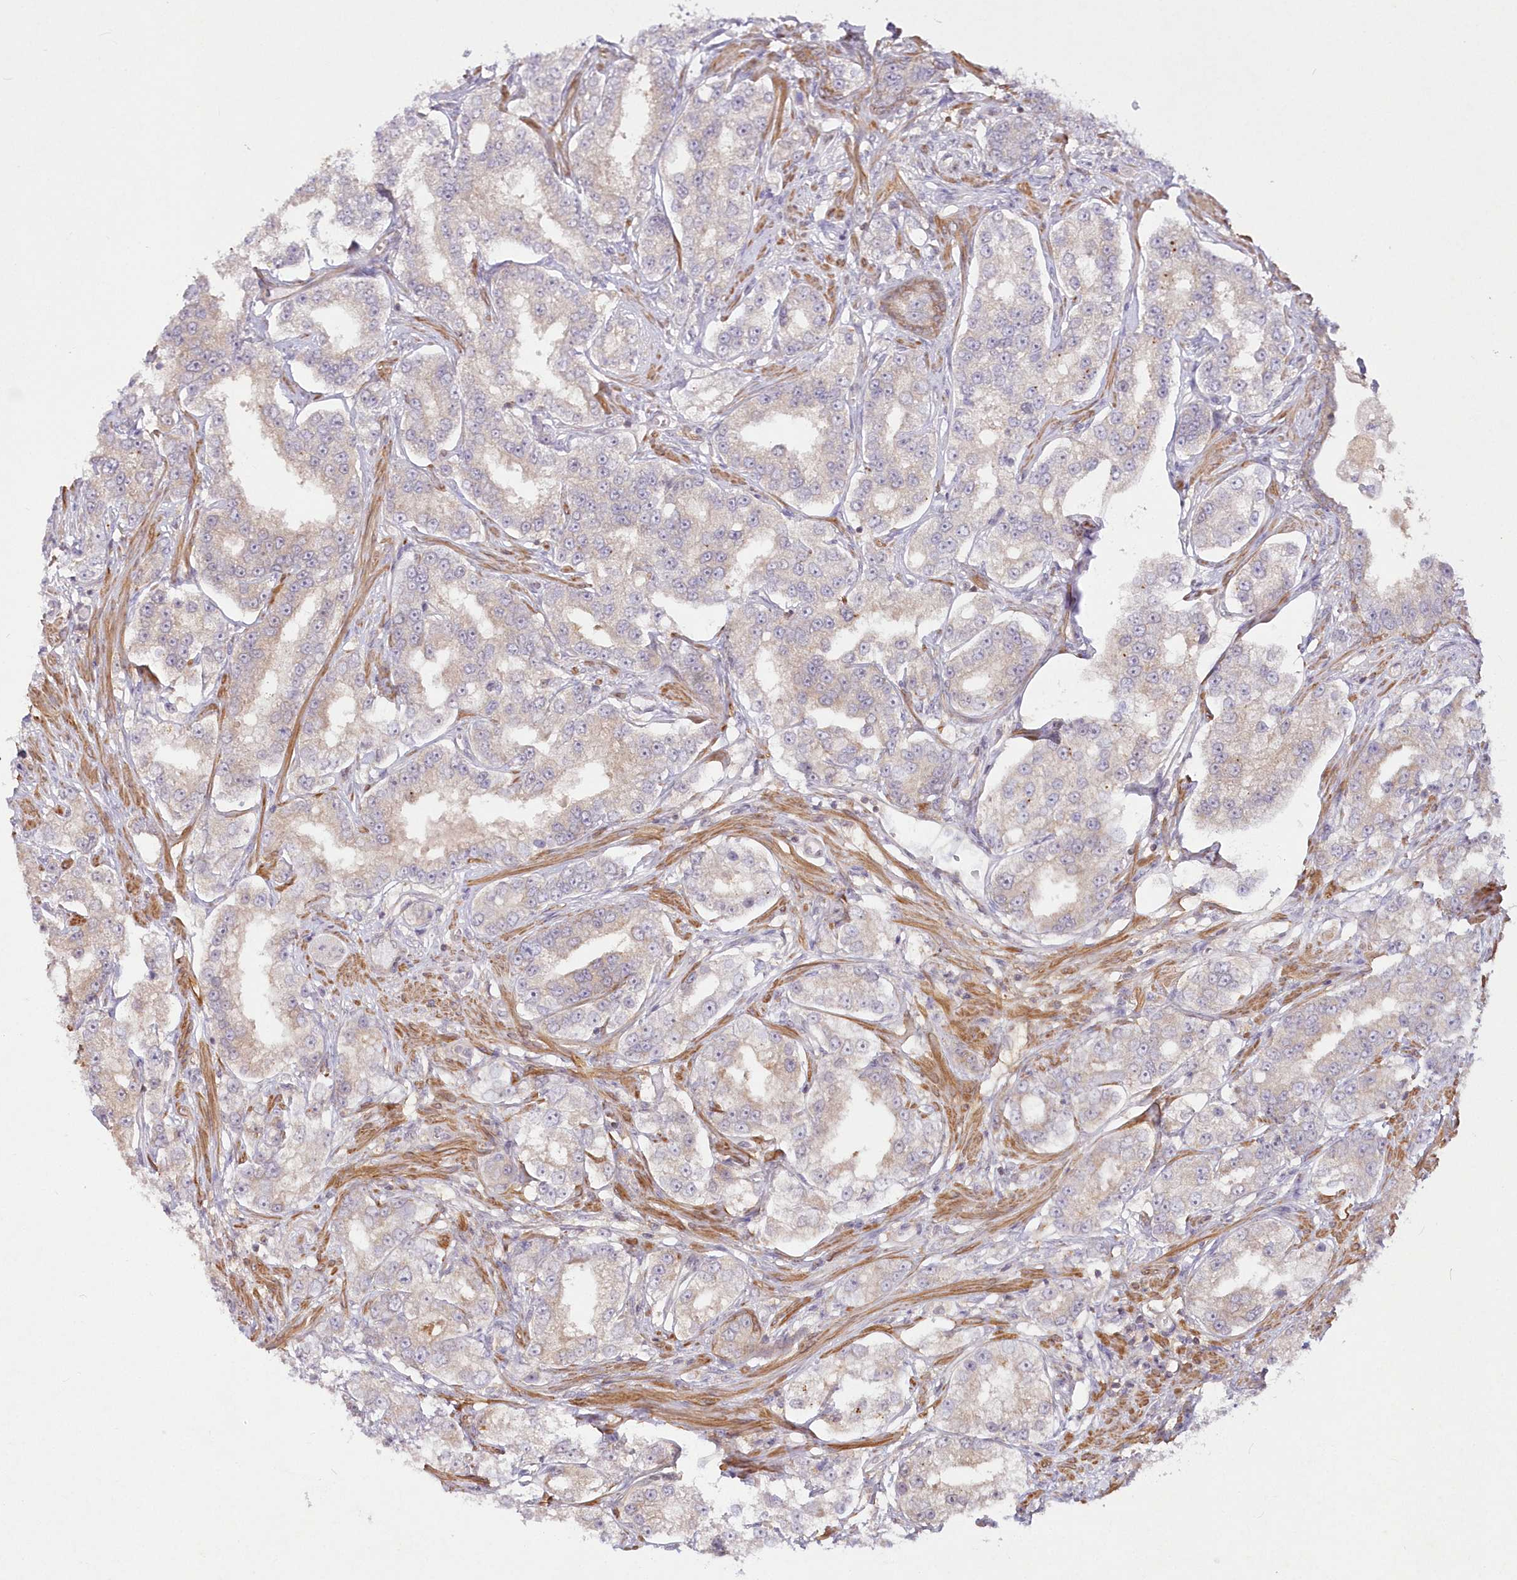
{"staining": {"intensity": "weak", "quantity": "25%-75%", "location": "cytoplasmic/membranous"}, "tissue": "prostate cancer", "cell_type": "Tumor cells", "image_type": "cancer", "snomed": [{"axis": "morphology", "description": "Normal tissue, NOS"}, {"axis": "morphology", "description": "Adenocarcinoma, High grade"}, {"axis": "topography", "description": "Prostate"}], "caption": "Prostate high-grade adenocarcinoma stained with immunohistochemistry (IHC) shows weak cytoplasmic/membranous expression in approximately 25%-75% of tumor cells.", "gene": "IPMK", "patient": {"sex": "male", "age": 83}}